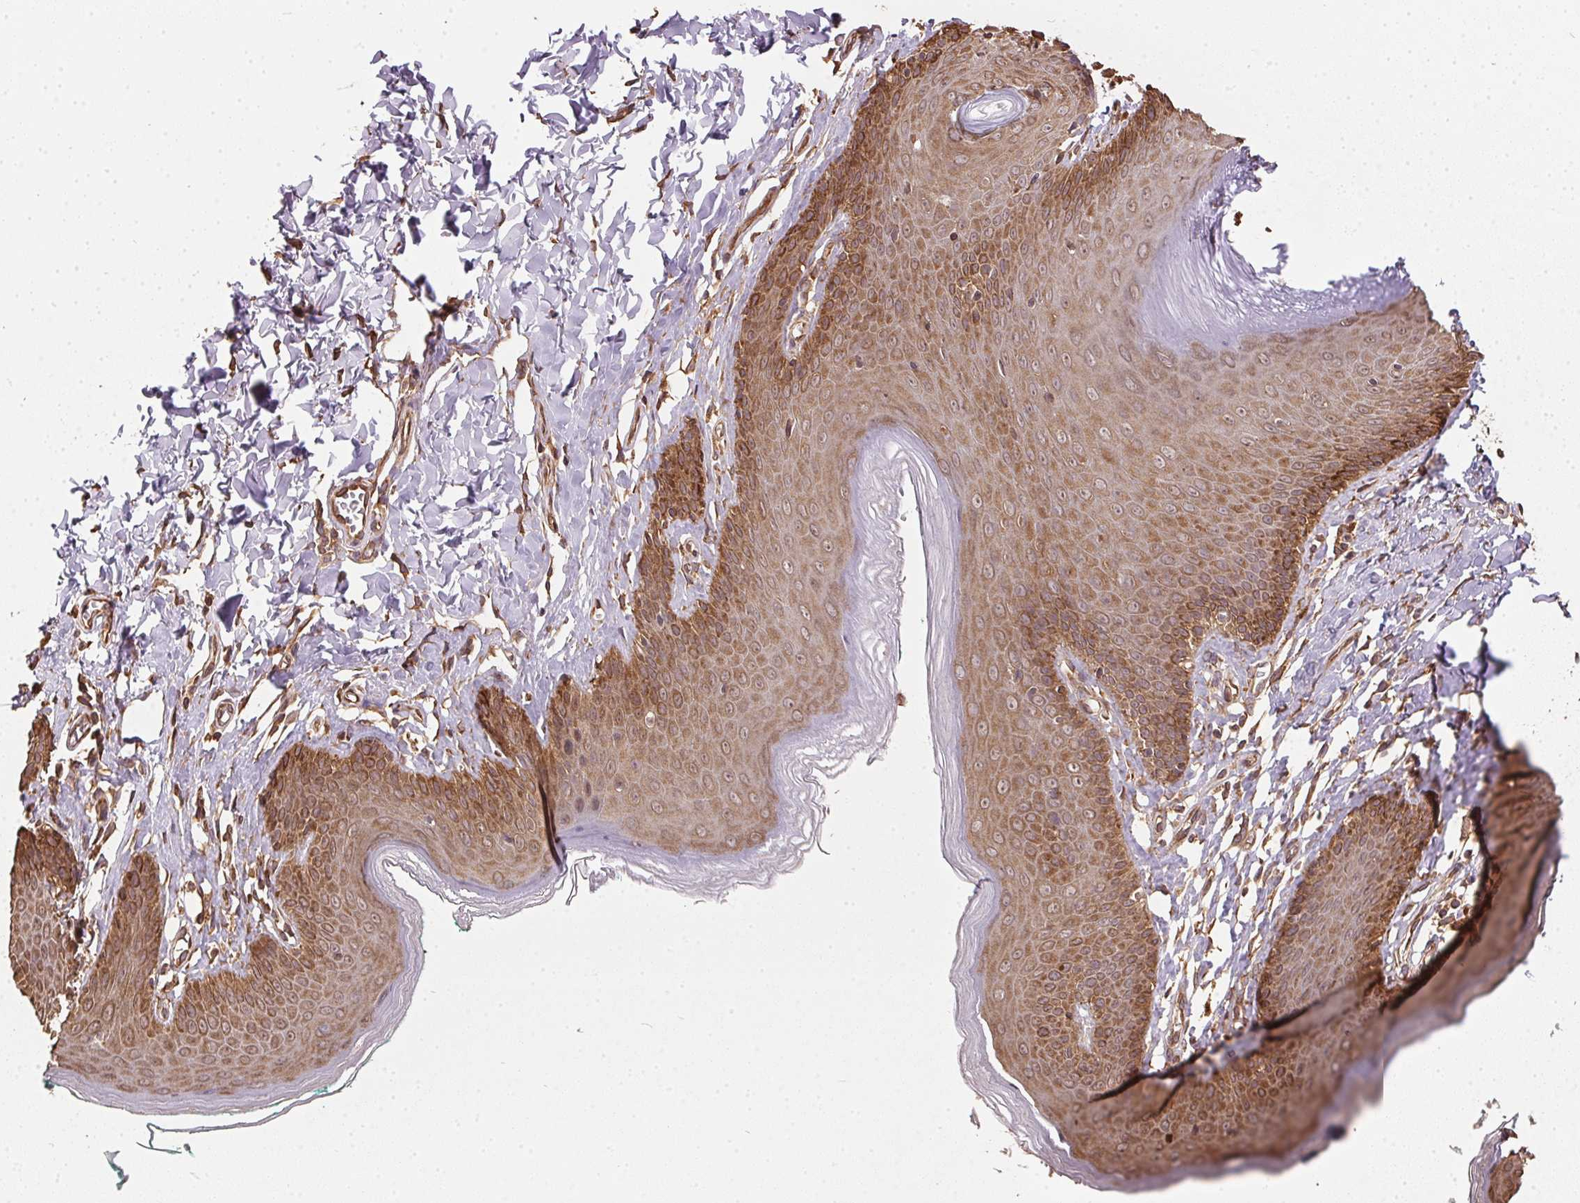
{"staining": {"intensity": "moderate", "quantity": ">75%", "location": "cytoplasmic/membranous"}, "tissue": "skin", "cell_type": "Epidermal cells", "image_type": "normal", "snomed": [{"axis": "morphology", "description": "Normal tissue, NOS"}, {"axis": "topography", "description": "Vulva"}, {"axis": "topography", "description": "Peripheral nerve tissue"}], "caption": "Protein expression analysis of normal skin exhibits moderate cytoplasmic/membranous expression in about >75% of epidermal cells.", "gene": "EIF2S1", "patient": {"sex": "female", "age": 66}}